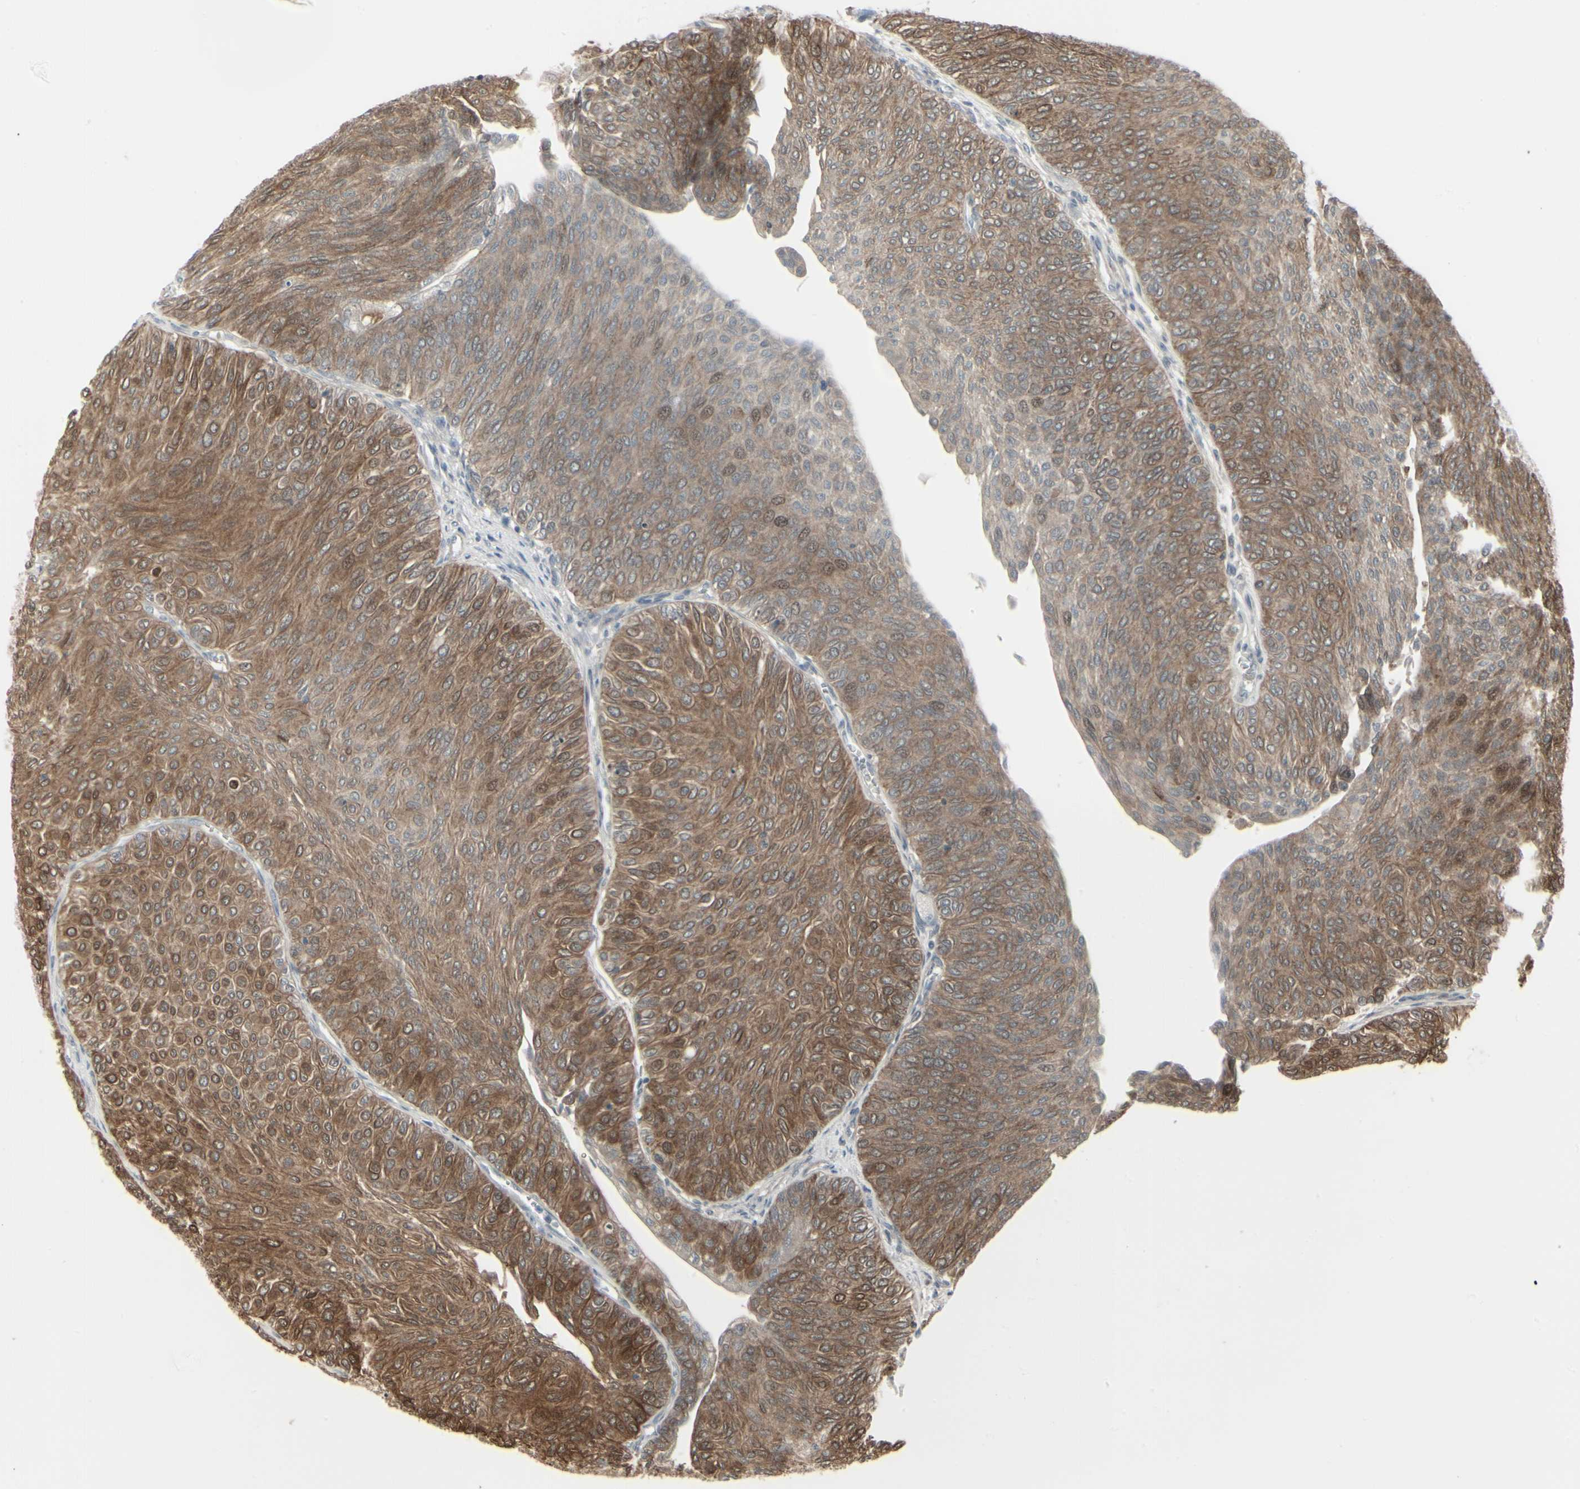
{"staining": {"intensity": "moderate", "quantity": ">75%", "location": "cytoplasmic/membranous"}, "tissue": "urothelial cancer", "cell_type": "Tumor cells", "image_type": "cancer", "snomed": [{"axis": "morphology", "description": "Urothelial carcinoma, Low grade"}, {"axis": "topography", "description": "Urinary bladder"}], "caption": "Protein staining of urothelial cancer tissue exhibits moderate cytoplasmic/membranous expression in approximately >75% of tumor cells.", "gene": "IGFBP6", "patient": {"sex": "male", "age": 78}}